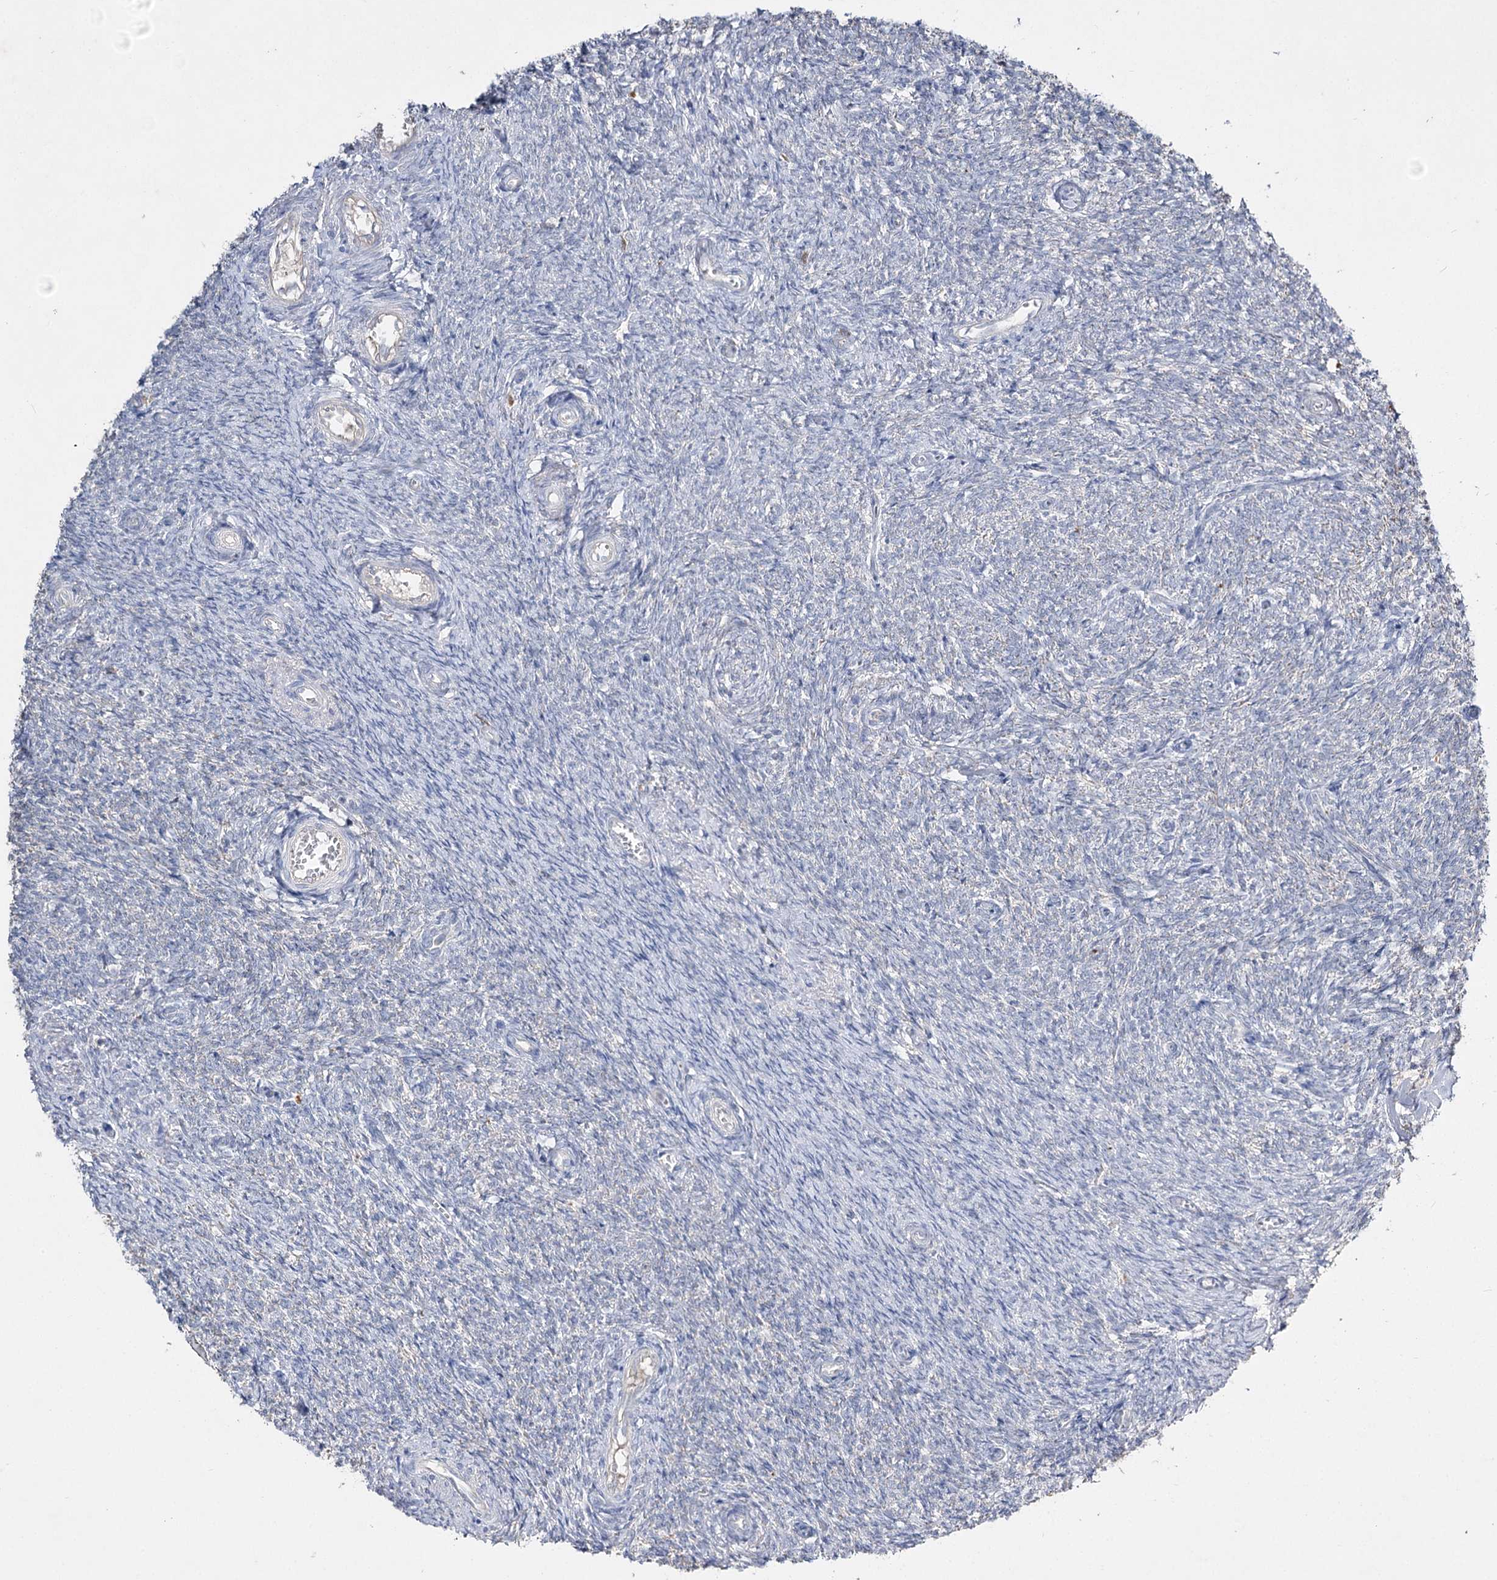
{"staining": {"intensity": "negative", "quantity": "none", "location": "none"}, "tissue": "ovary", "cell_type": "Ovarian stroma cells", "image_type": "normal", "snomed": [{"axis": "morphology", "description": "Normal tissue, NOS"}, {"axis": "topography", "description": "Ovary"}], "caption": "High power microscopy image of an immunohistochemistry histopathology image of normal ovary, revealing no significant positivity in ovarian stroma cells.", "gene": "IL1RAP", "patient": {"sex": "female", "age": 44}}